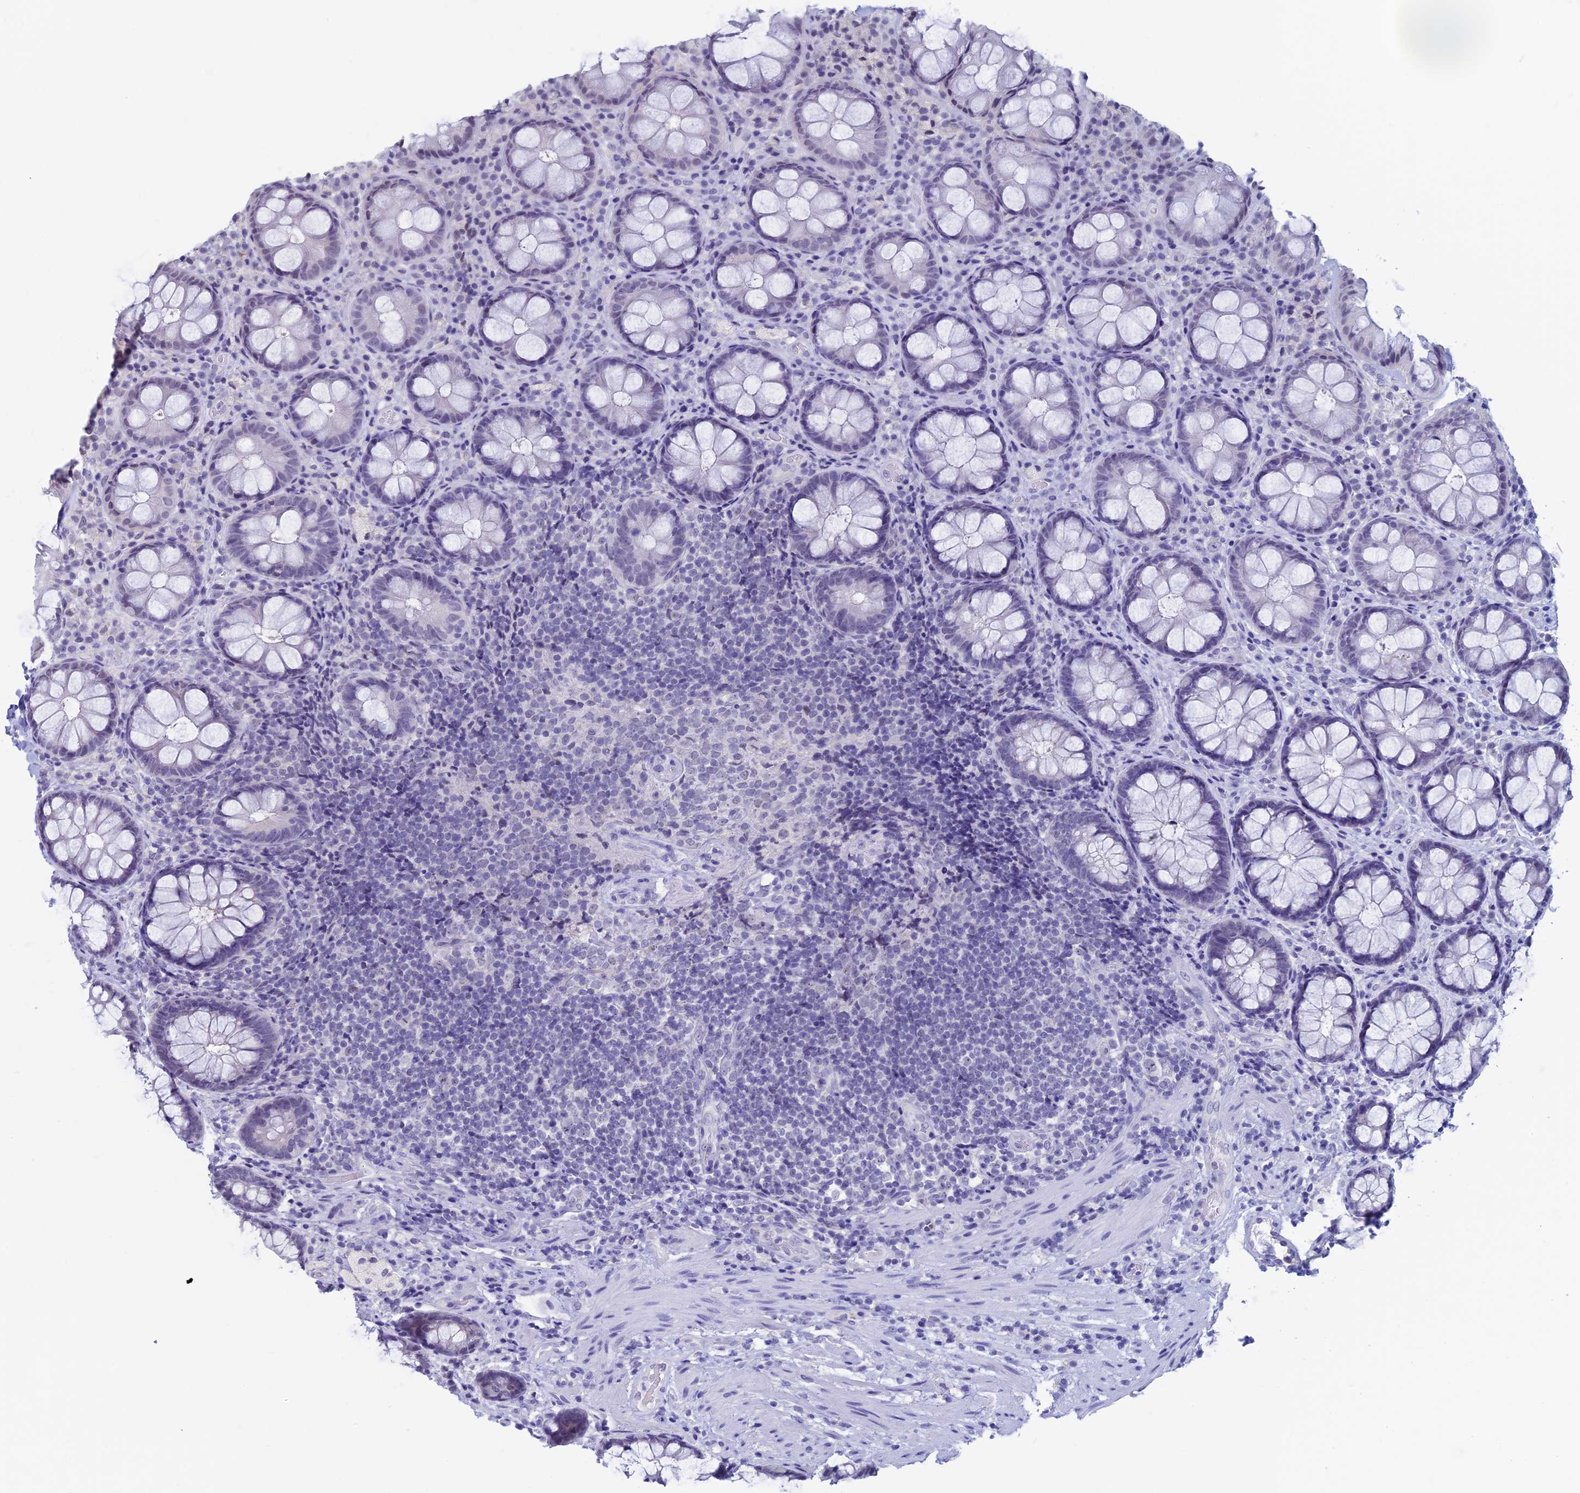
{"staining": {"intensity": "weak", "quantity": "<25%", "location": "cytoplasmic/membranous,nuclear"}, "tissue": "rectum", "cell_type": "Glandular cells", "image_type": "normal", "snomed": [{"axis": "morphology", "description": "Normal tissue, NOS"}, {"axis": "topography", "description": "Rectum"}], "caption": "The histopathology image demonstrates no significant positivity in glandular cells of rectum. (DAB immunohistochemistry (IHC) with hematoxylin counter stain).", "gene": "SPIRE1", "patient": {"sex": "male", "age": 83}}